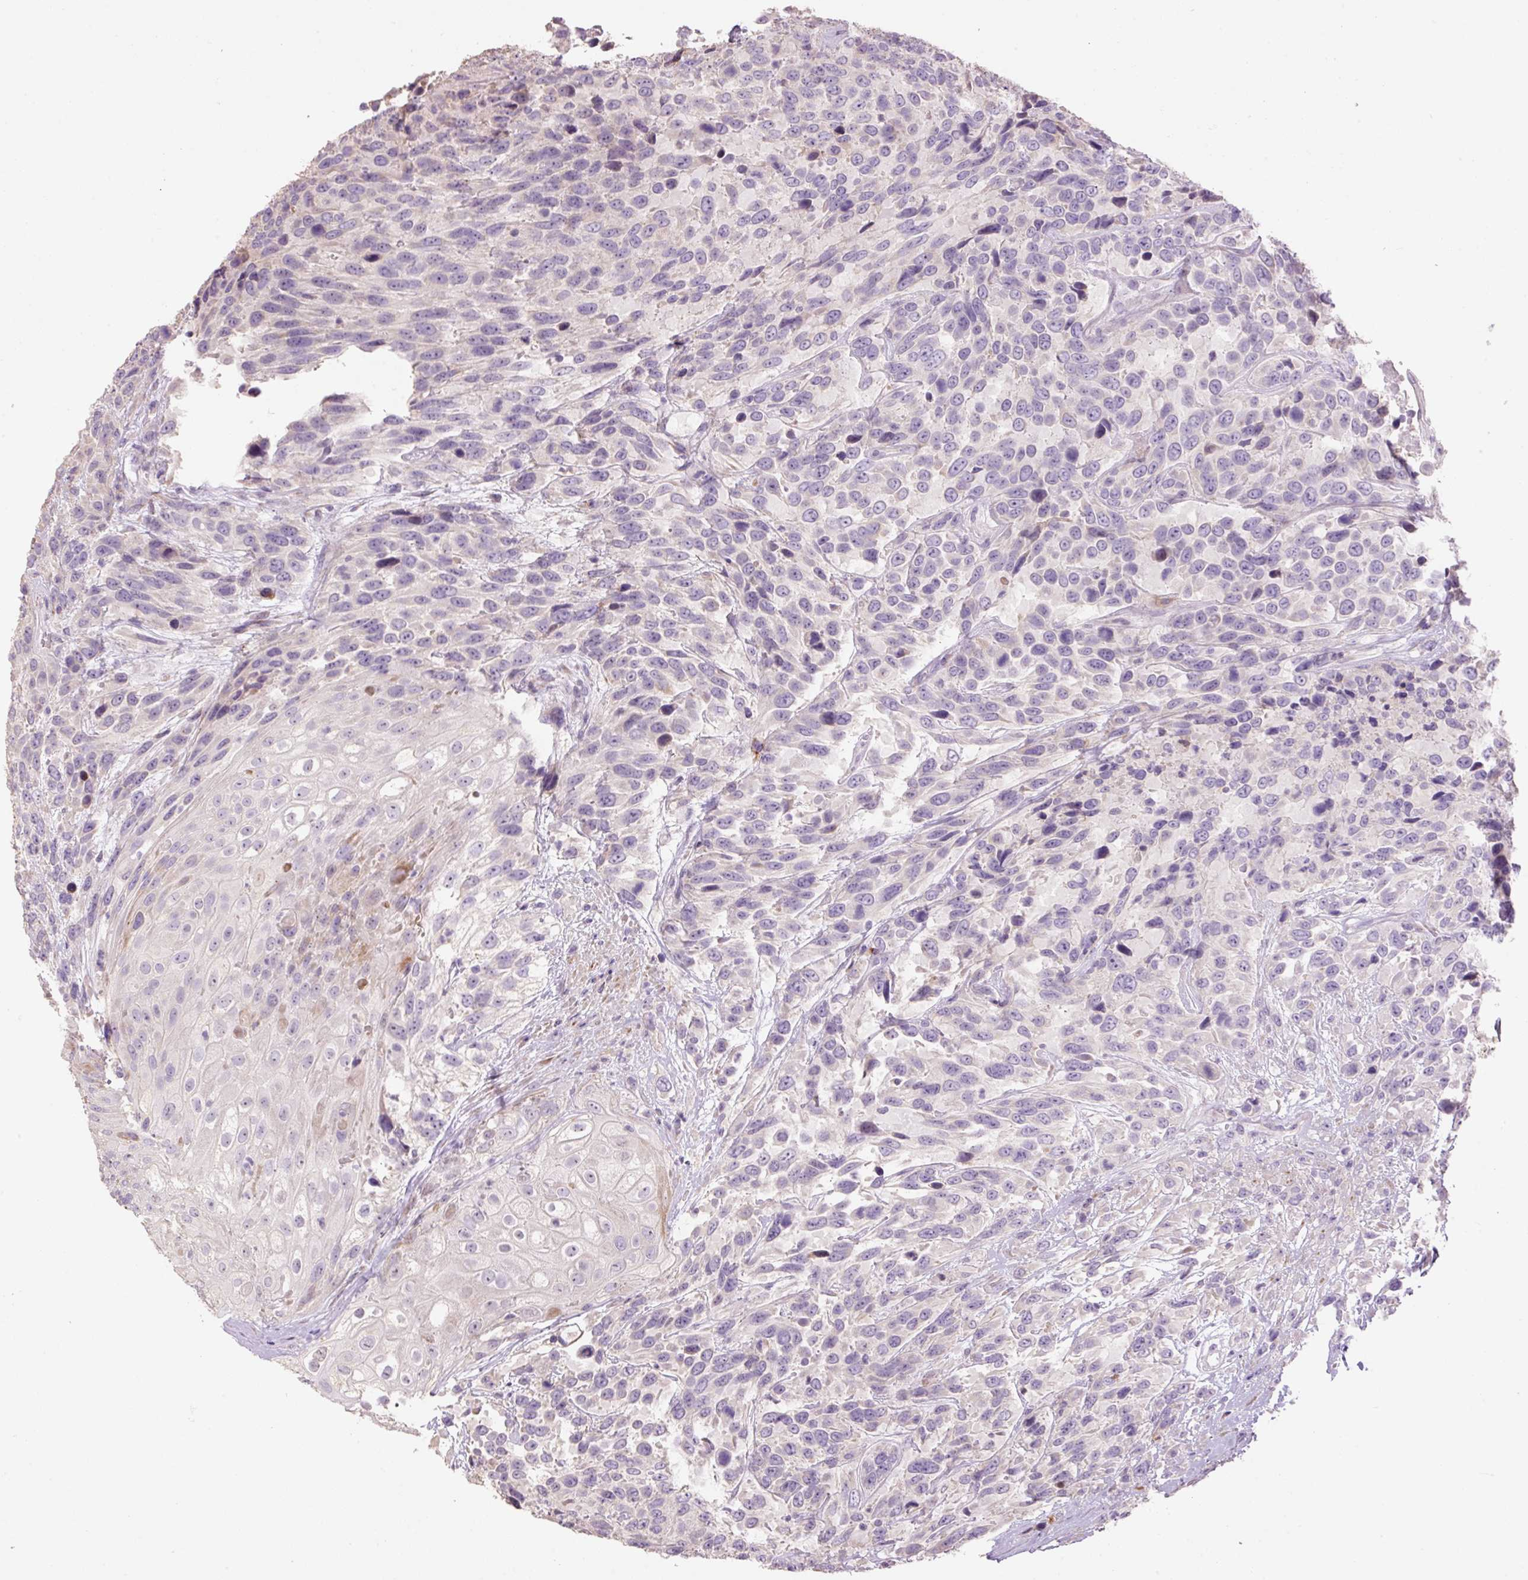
{"staining": {"intensity": "negative", "quantity": "none", "location": "none"}, "tissue": "urothelial cancer", "cell_type": "Tumor cells", "image_type": "cancer", "snomed": [{"axis": "morphology", "description": "Urothelial carcinoma, High grade"}, {"axis": "topography", "description": "Urinary bladder"}], "caption": "This is an IHC image of human urothelial cancer. There is no expression in tumor cells.", "gene": "HAX1", "patient": {"sex": "female", "age": 70}}